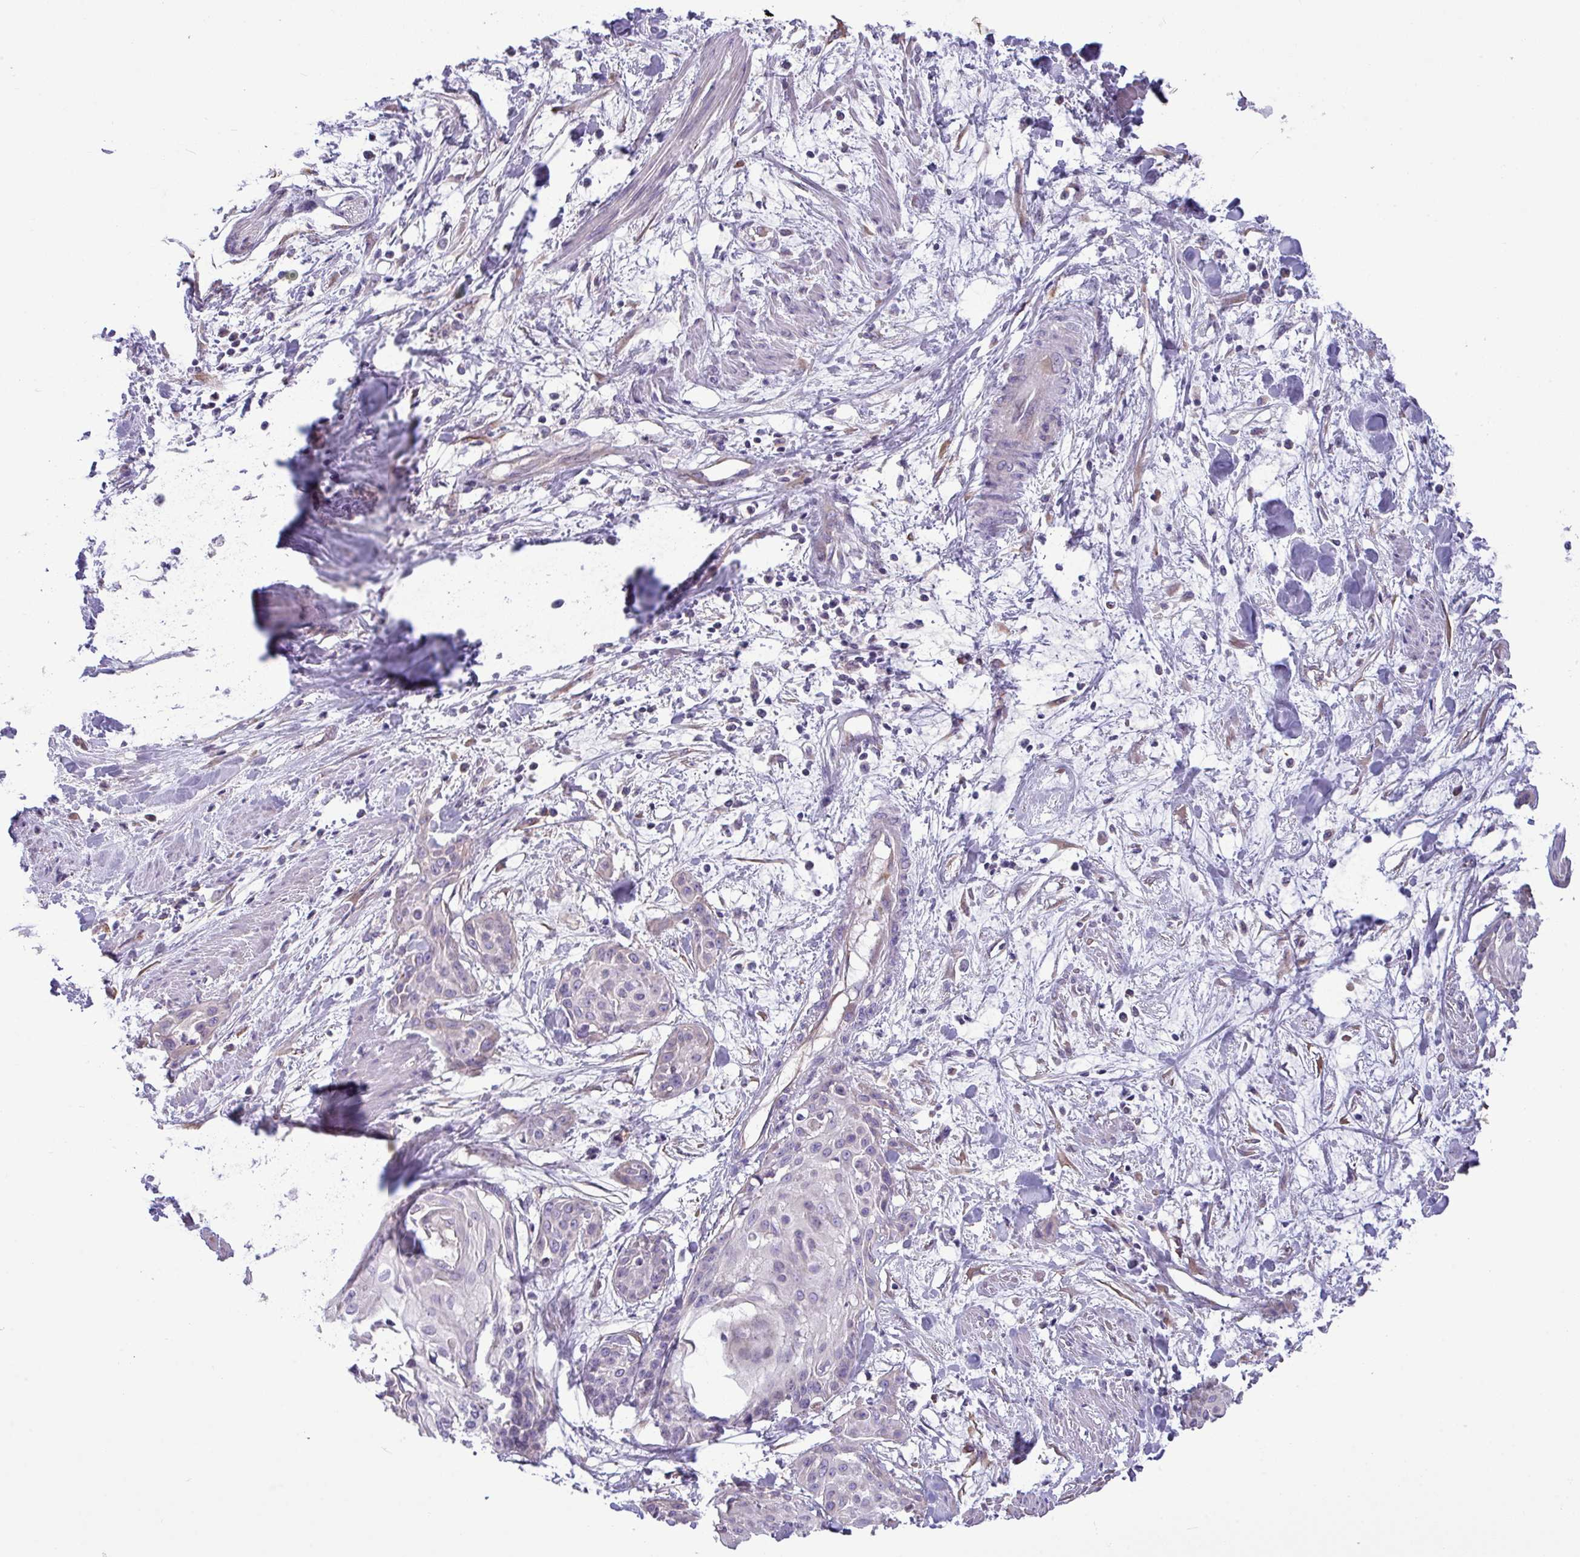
{"staining": {"intensity": "negative", "quantity": "none", "location": "none"}, "tissue": "cervical cancer", "cell_type": "Tumor cells", "image_type": "cancer", "snomed": [{"axis": "morphology", "description": "Squamous cell carcinoma, NOS"}, {"axis": "topography", "description": "Cervix"}], "caption": "The immunohistochemistry image has no significant staining in tumor cells of squamous cell carcinoma (cervical) tissue.", "gene": "IRGC", "patient": {"sex": "female", "age": 57}}